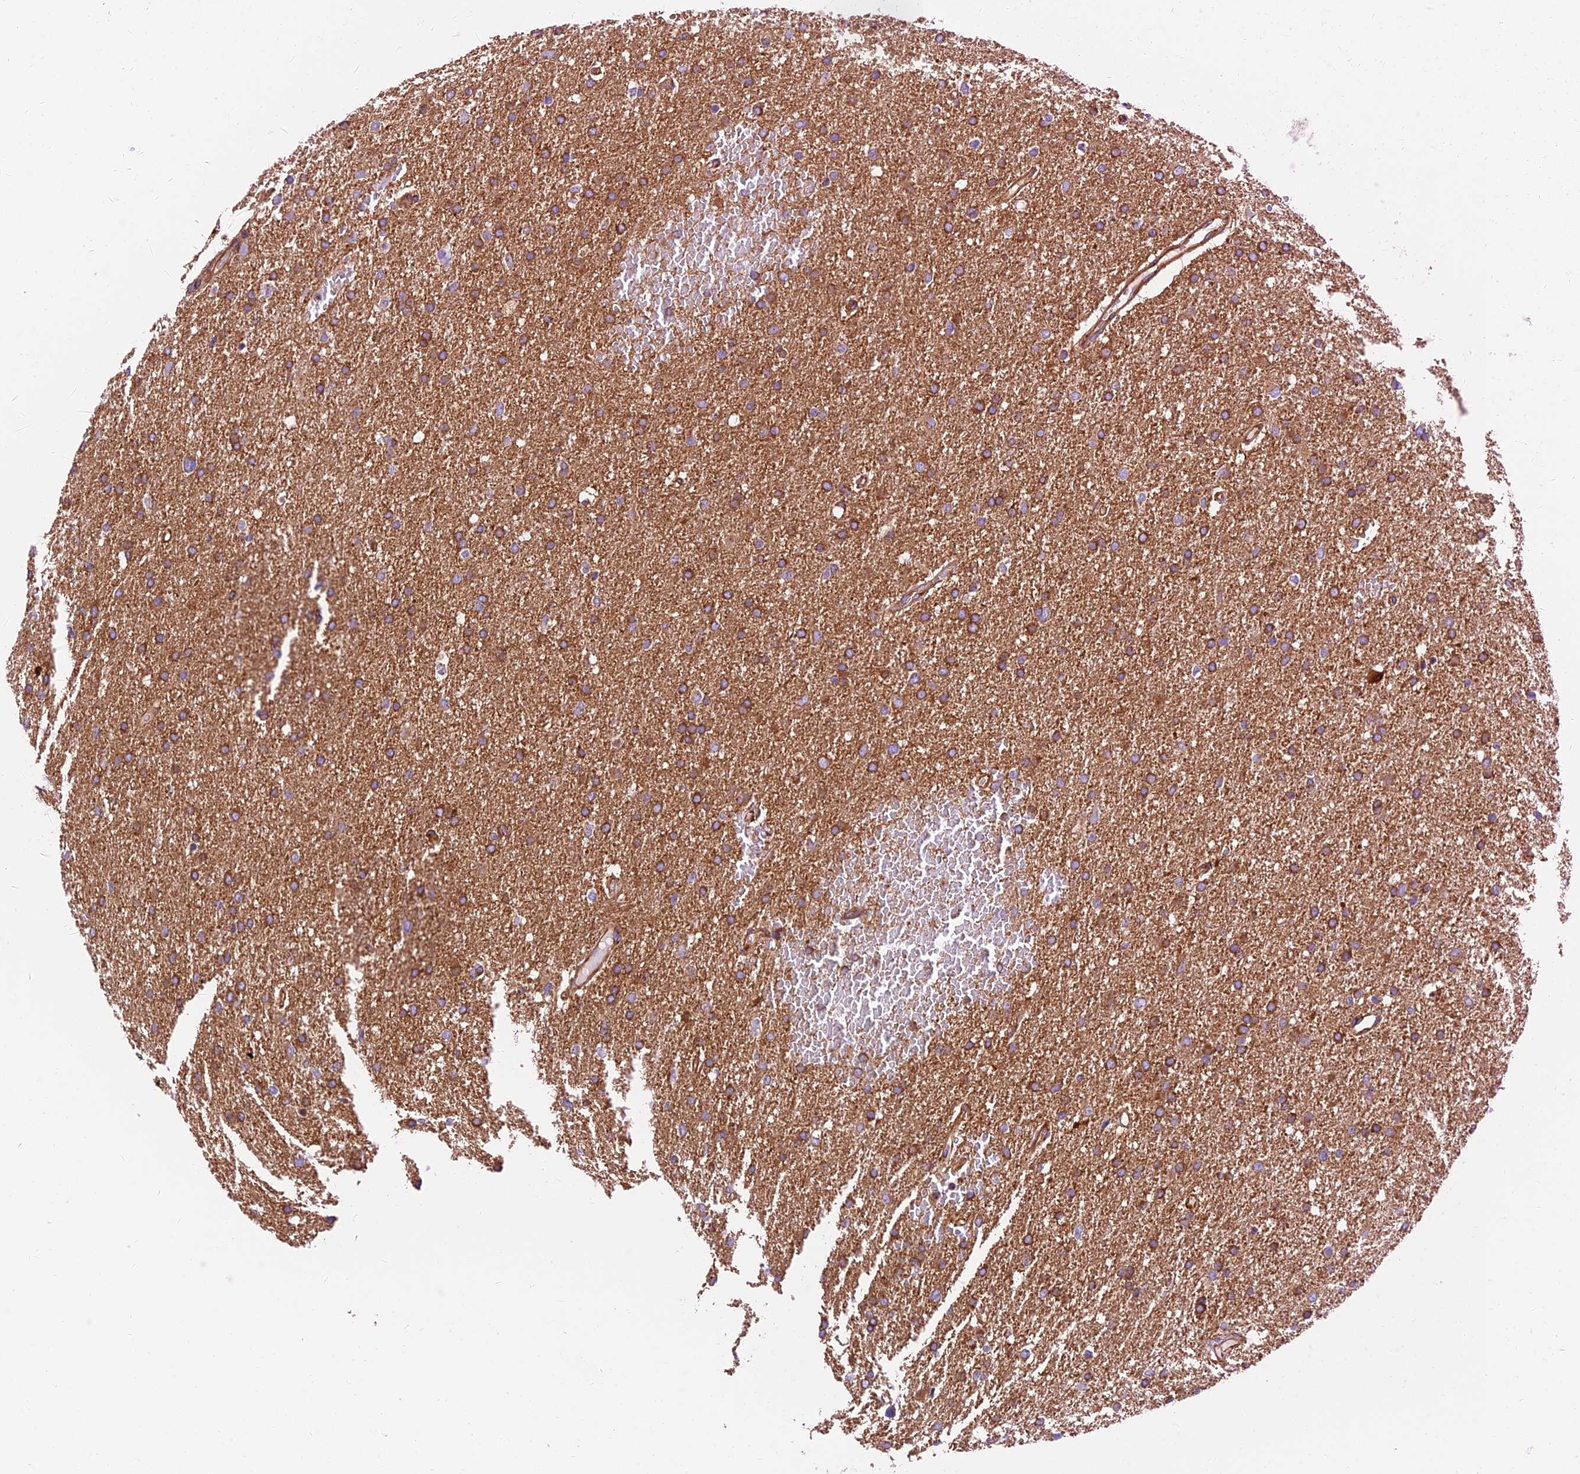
{"staining": {"intensity": "moderate", "quantity": ">75%", "location": "cytoplasmic/membranous"}, "tissue": "glioma", "cell_type": "Tumor cells", "image_type": "cancer", "snomed": [{"axis": "morphology", "description": "Glioma, malignant, High grade"}, {"axis": "topography", "description": "Cerebral cortex"}], "caption": "Protein staining of high-grade glioma (malignant) tissue reveals moderate cytoplasmic/membranous staining in approximately >75% of tumor cells.", "gene": "DCTN2", "patient": {"sex": "female", "age": 36}}